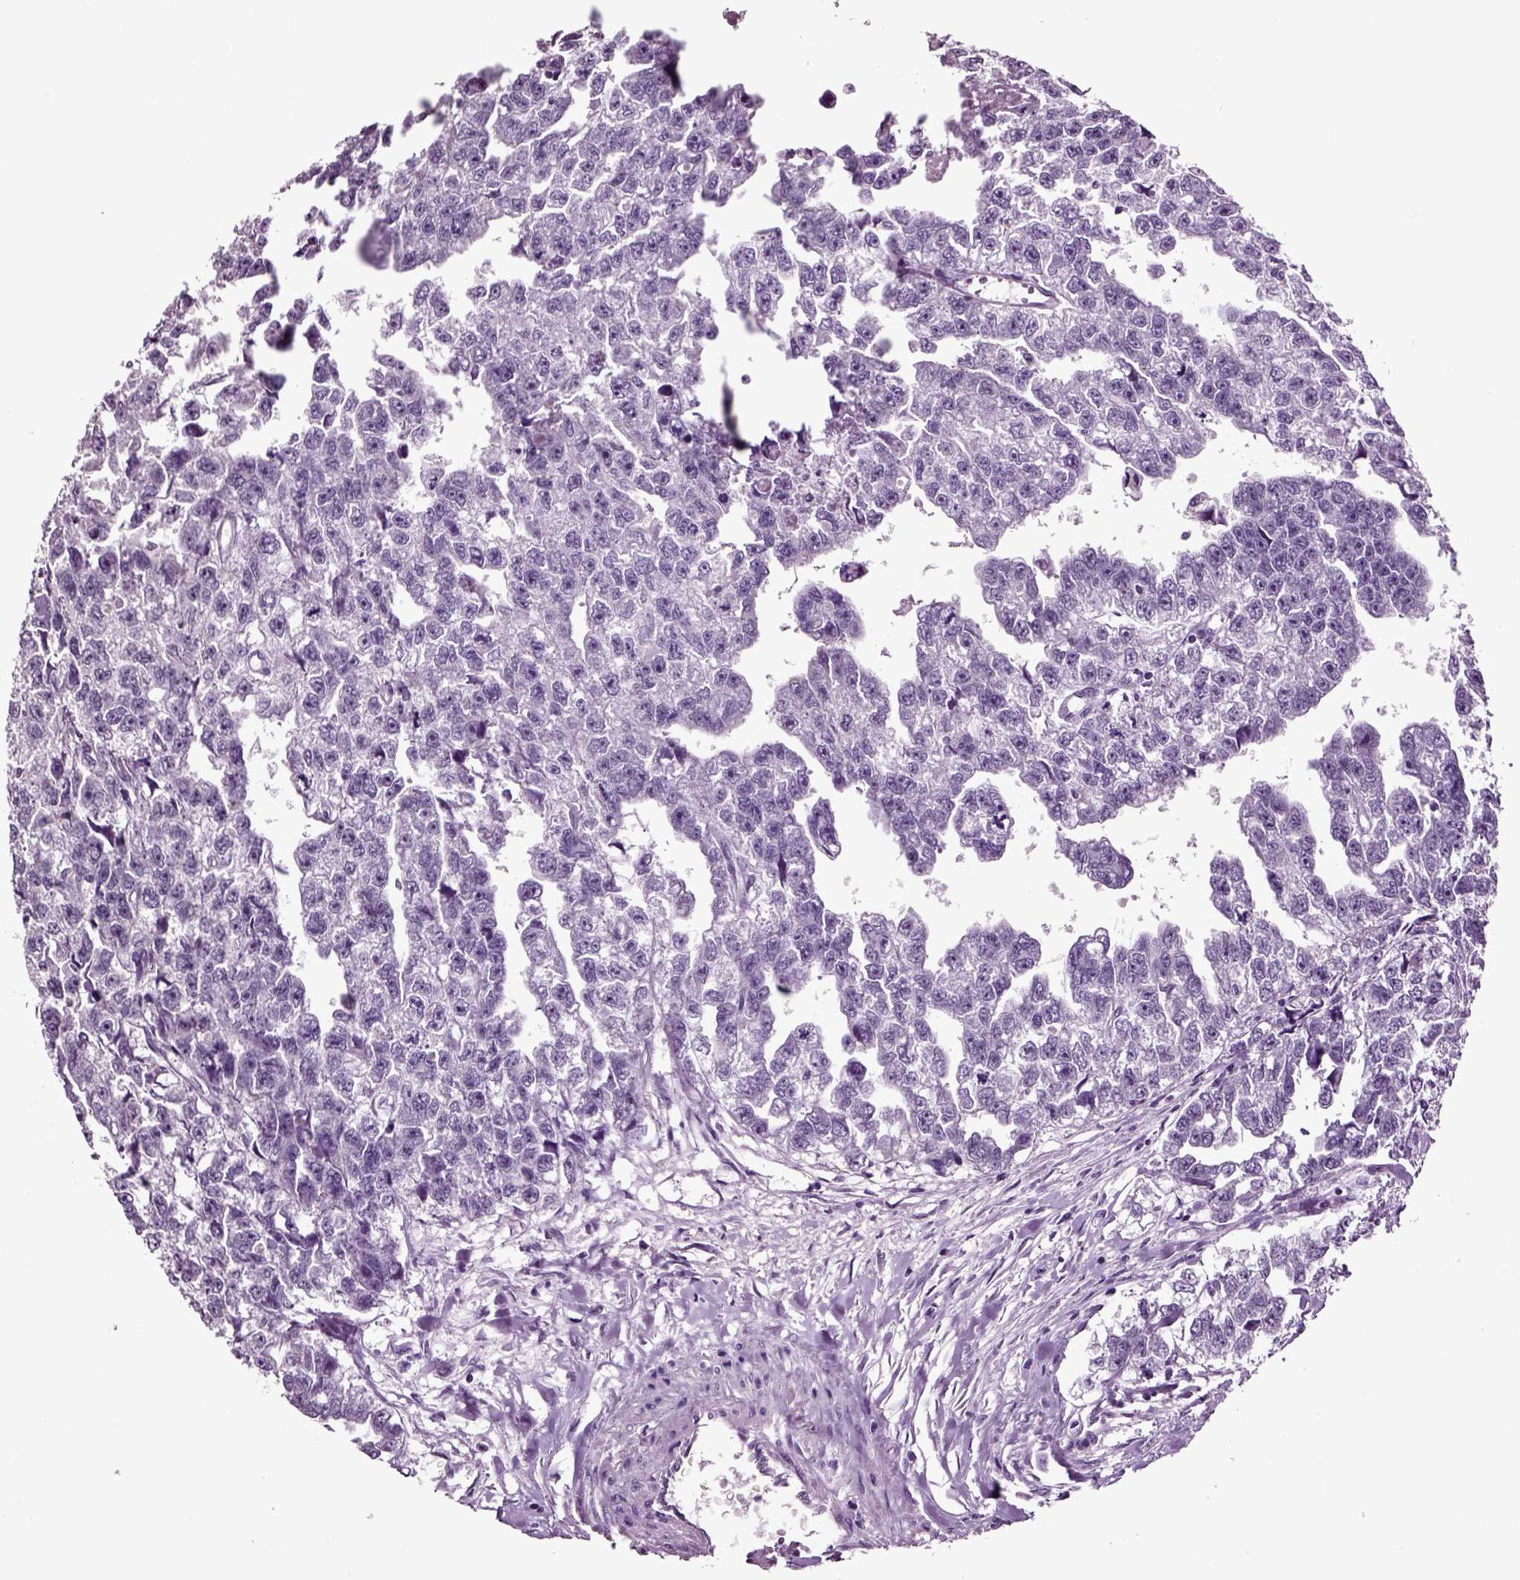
{"staining": {"intensity": "negative", "quantity": "none", "location": "none"}, "tissue": "testis cancer", "cell_type": "Tumor cells", "image_type": "cancer", "snomed": [{"axis": "morphology", "description": "Carcinoma, Embryonal, NOS"}, {"axis": "morphology", "description": "Teratoma, malignant, NOS"}, {"axis": "topography", "description": "Testis"}], "caption": "Immunohistochemical staining of human malignant teratoma (testis) exhibits no significant expression in tumor cells.", "gene": "CRHR1", "patient": {"sex": "male", "age": 44}}